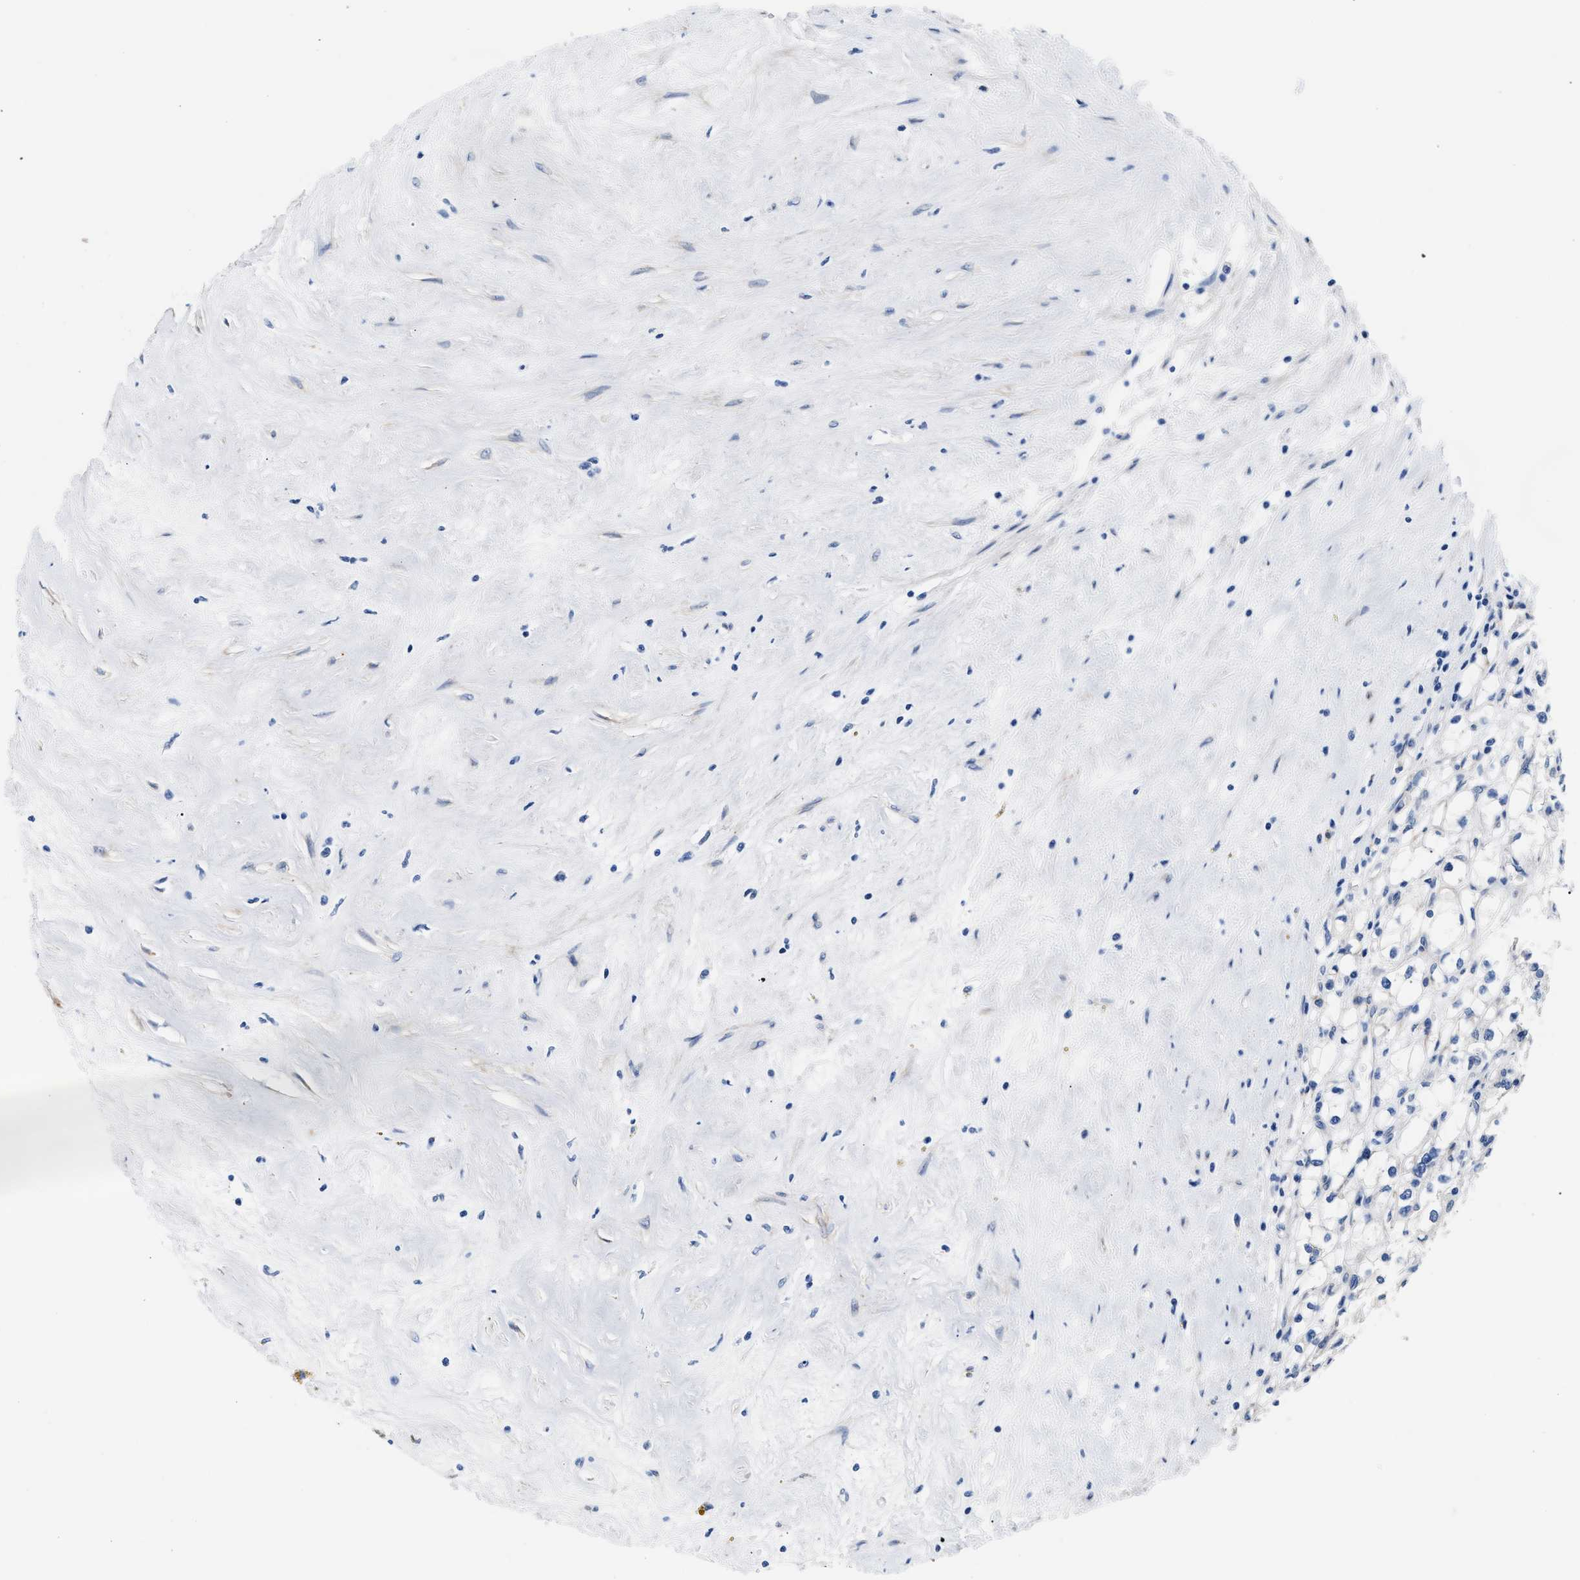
{"staining": {"intensity": "negative", "quantity": "none", "location": "none"}, "tissue": "renal cancer", "cell_type": "Tumor cells", "image_type": "cancer", "snomed": [{"axis": "morphology", "description": "Adenocarcinoma, NOS"}, {"axis": "topography", "description": "Kidney"}], "caption": "An immunohistochemistry (IHC) photomicrograph of adenocarcinoma (renal) is shown. There is no staining in tumor cells of adenocarcinoma (renal). The staining is performed using DAB (3,3'-diaminobenzidine) brown chromogen with nuclei counter-stained in using hematoxylin.", "gene": "TRIM29", "patient": {"sex": "male", "age": 56}}